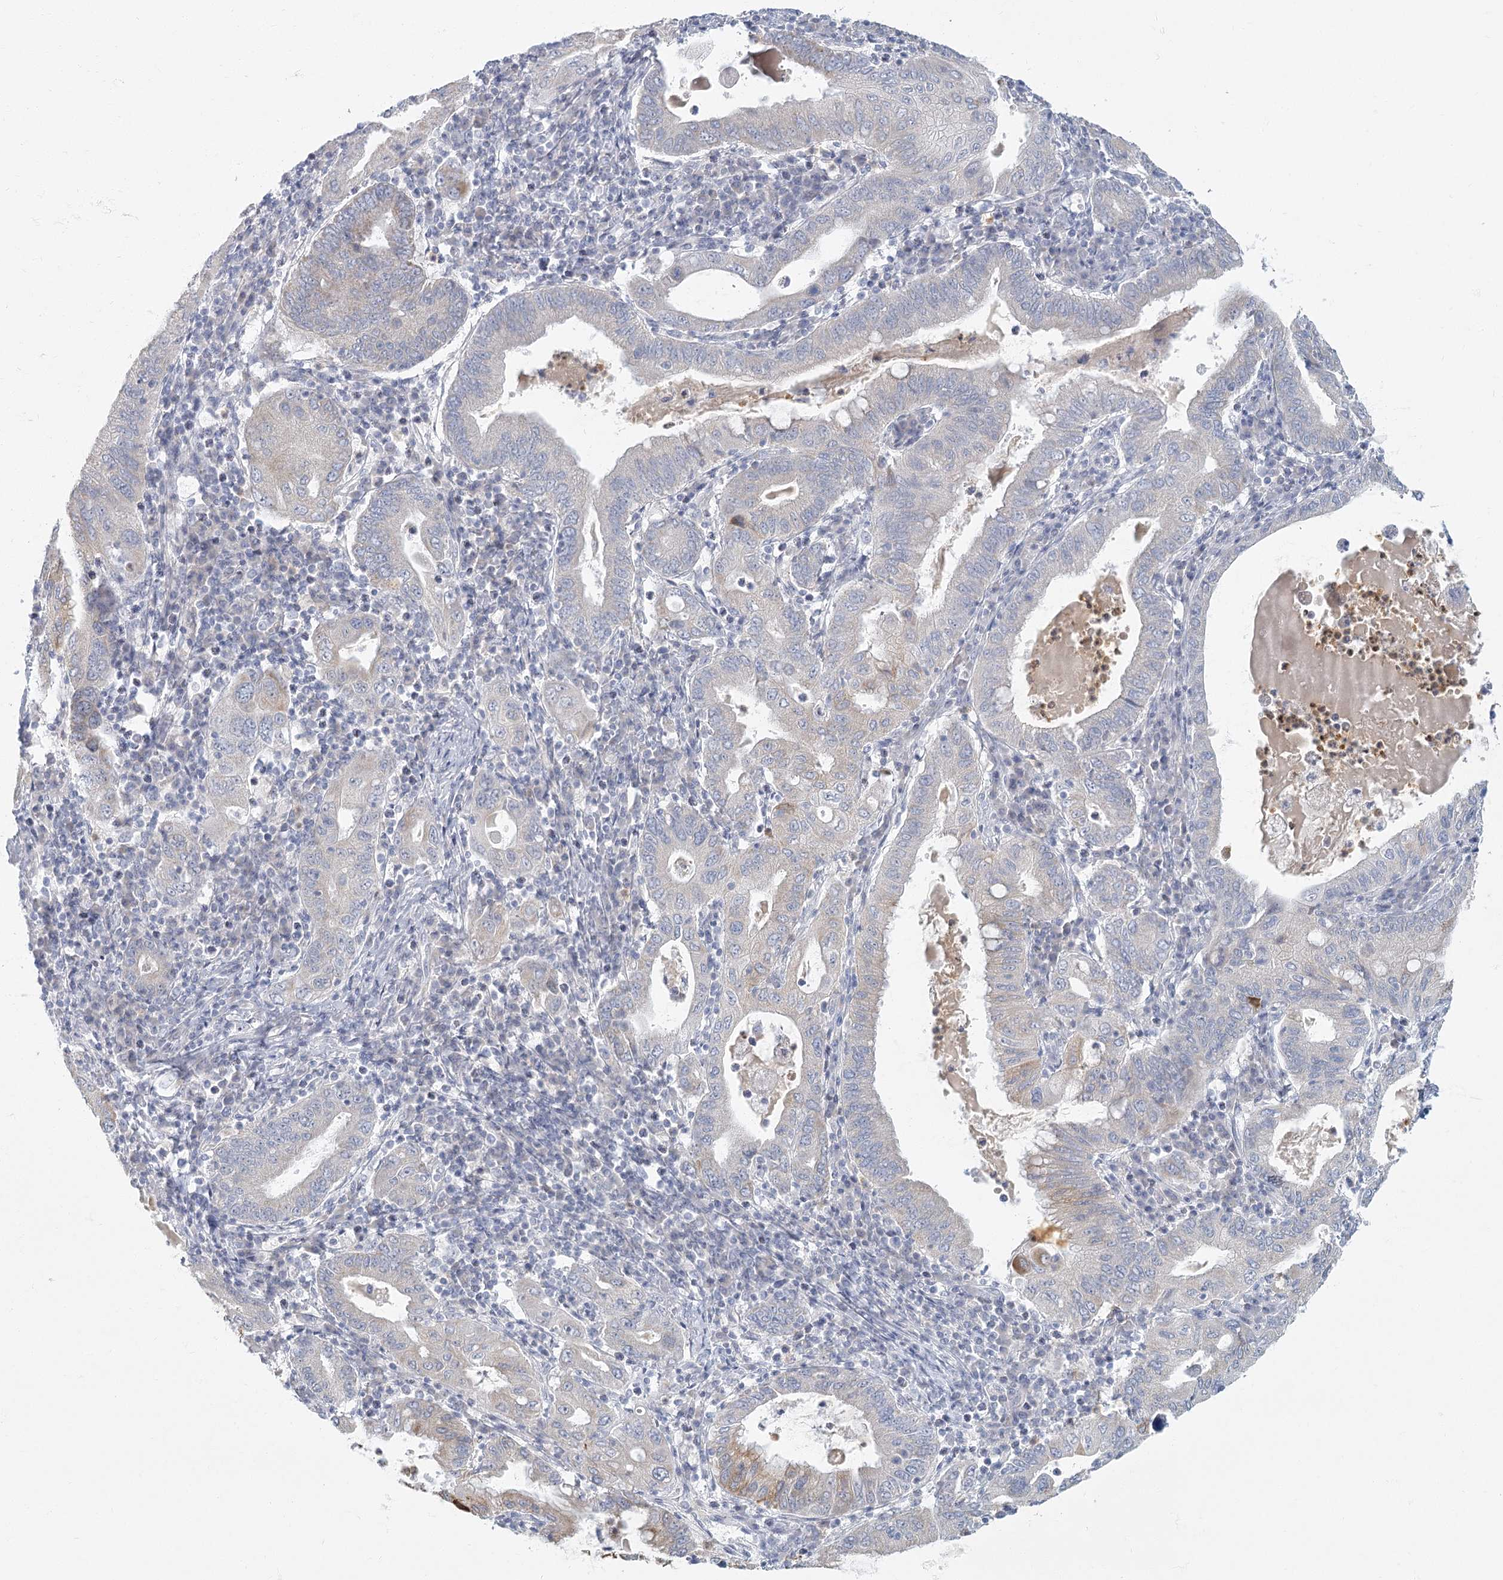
{"staining": {"intensity": "negative", "quantity": "none", "location": "none"}, "tissue": "stomach cancer", "cell_type": "Tumor cells", "image_type": "cancer", "snomed": [{"axis": "morphology", "description": "Normal tissue, NOS"}, {"axis": "morphology", "description": "Adenocarcinoma, NOS"}, {"axis": "topography", "description": "Esophagus"}, {"axis": "topography", "description": "Stomach, upper"}, {"axis": "topography", "description": "Peripheral nerve tissue"}], "caption": "An image of adenocarcinoma (stomach) stained for a protein shows no brown staining in tumor cells. Brightfield microscopy of IHC stained with DAB (3,3'-diaminobenzidine) (brown) and hematoxylin (blue), captured at high magnification.", "gene": "FAM110C", "patient": {"sex": "male", "age": 62}}